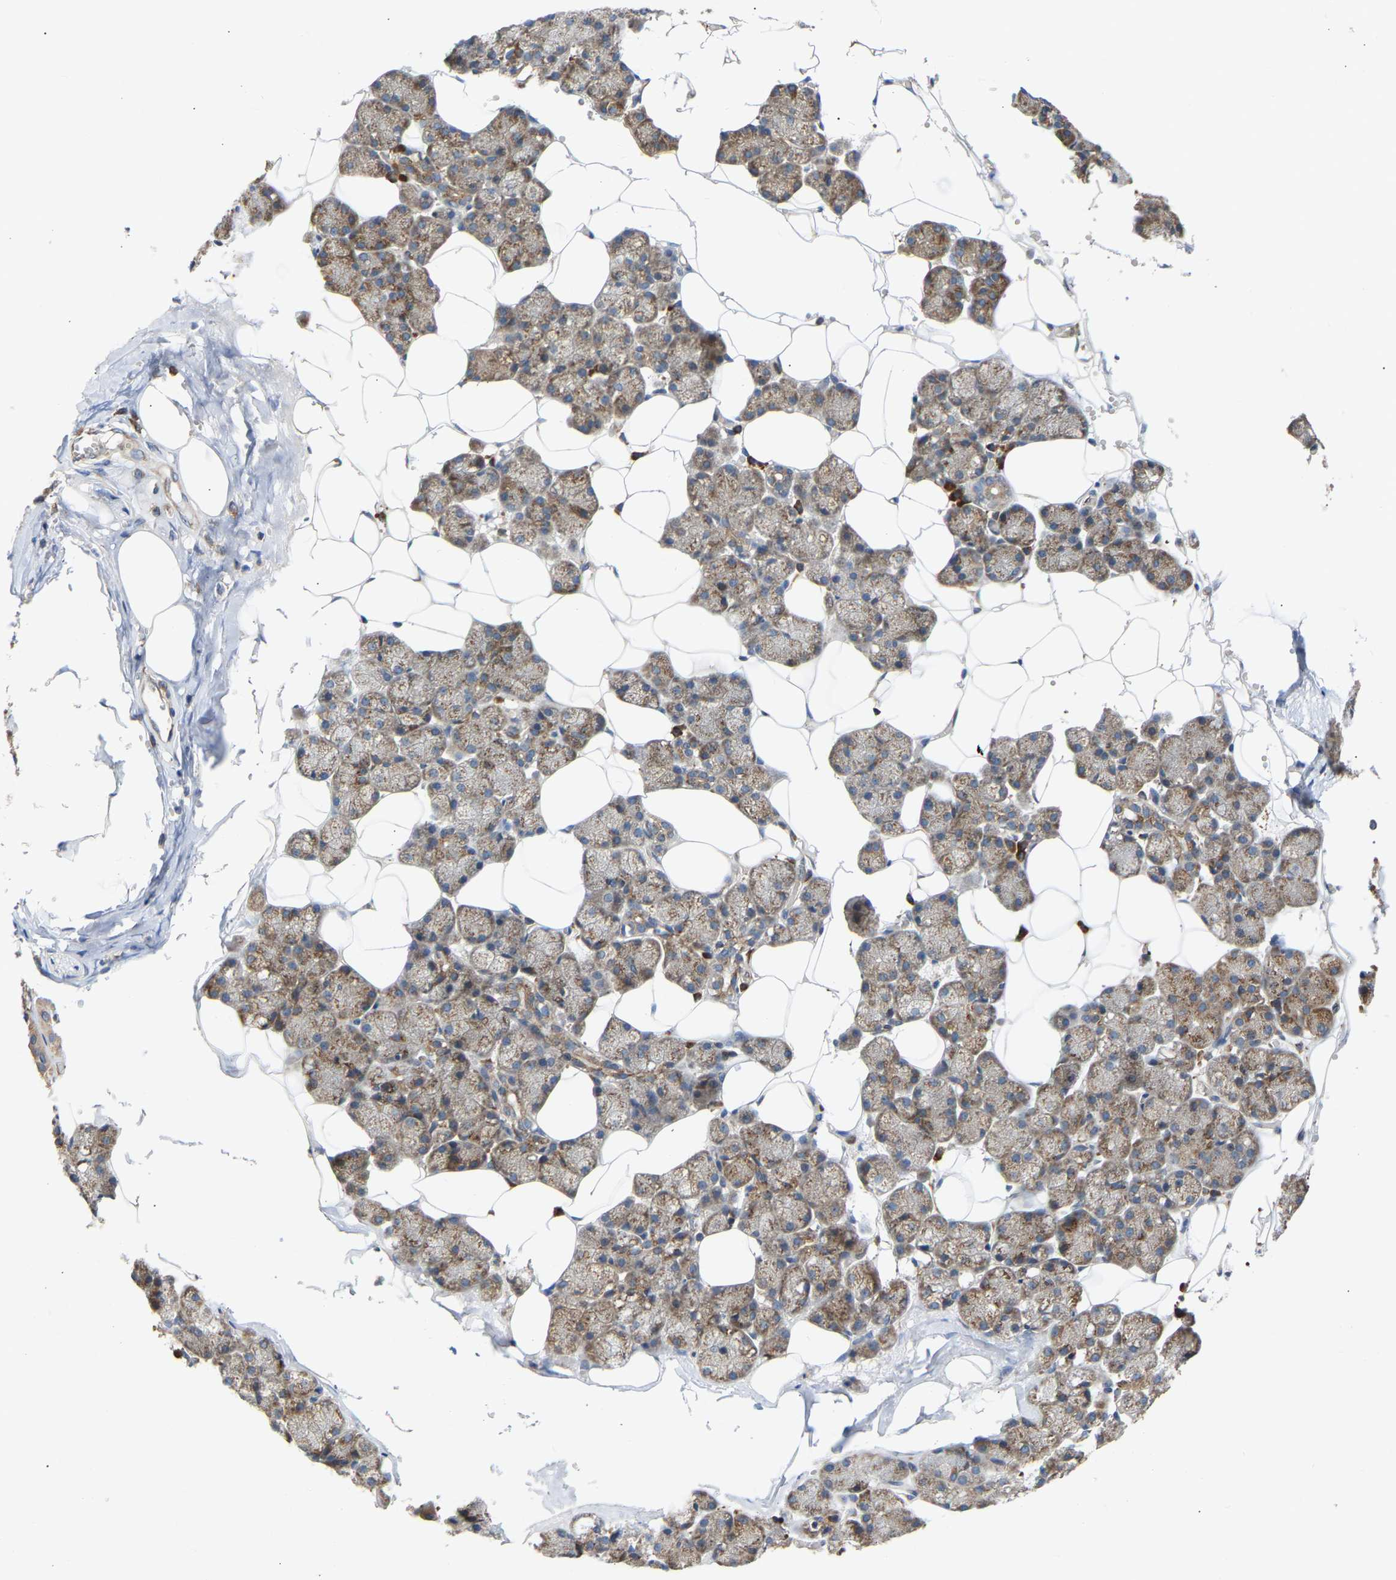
{"staining": {"intensity": "moderate", "quantity": ">75%", "location": "cytoplasmic/membranous"}, "tissue": "salivary gland", "cell_type": "Glandular cells", "image_type": "normal", "snomed": [{"axis": "morphology", "description": "Normal tissue, NOS"}, {"axis": "topography", "description": "Salivary gland"}], "caption": "Normal salivary gland was stained to show a protein in brown. There is medium levels of moderate cytoplasmic/membranous positivity in about >75% of glandular cells.", "gene": "GCN1", "patient": {"sex": "male", "age": 62}}